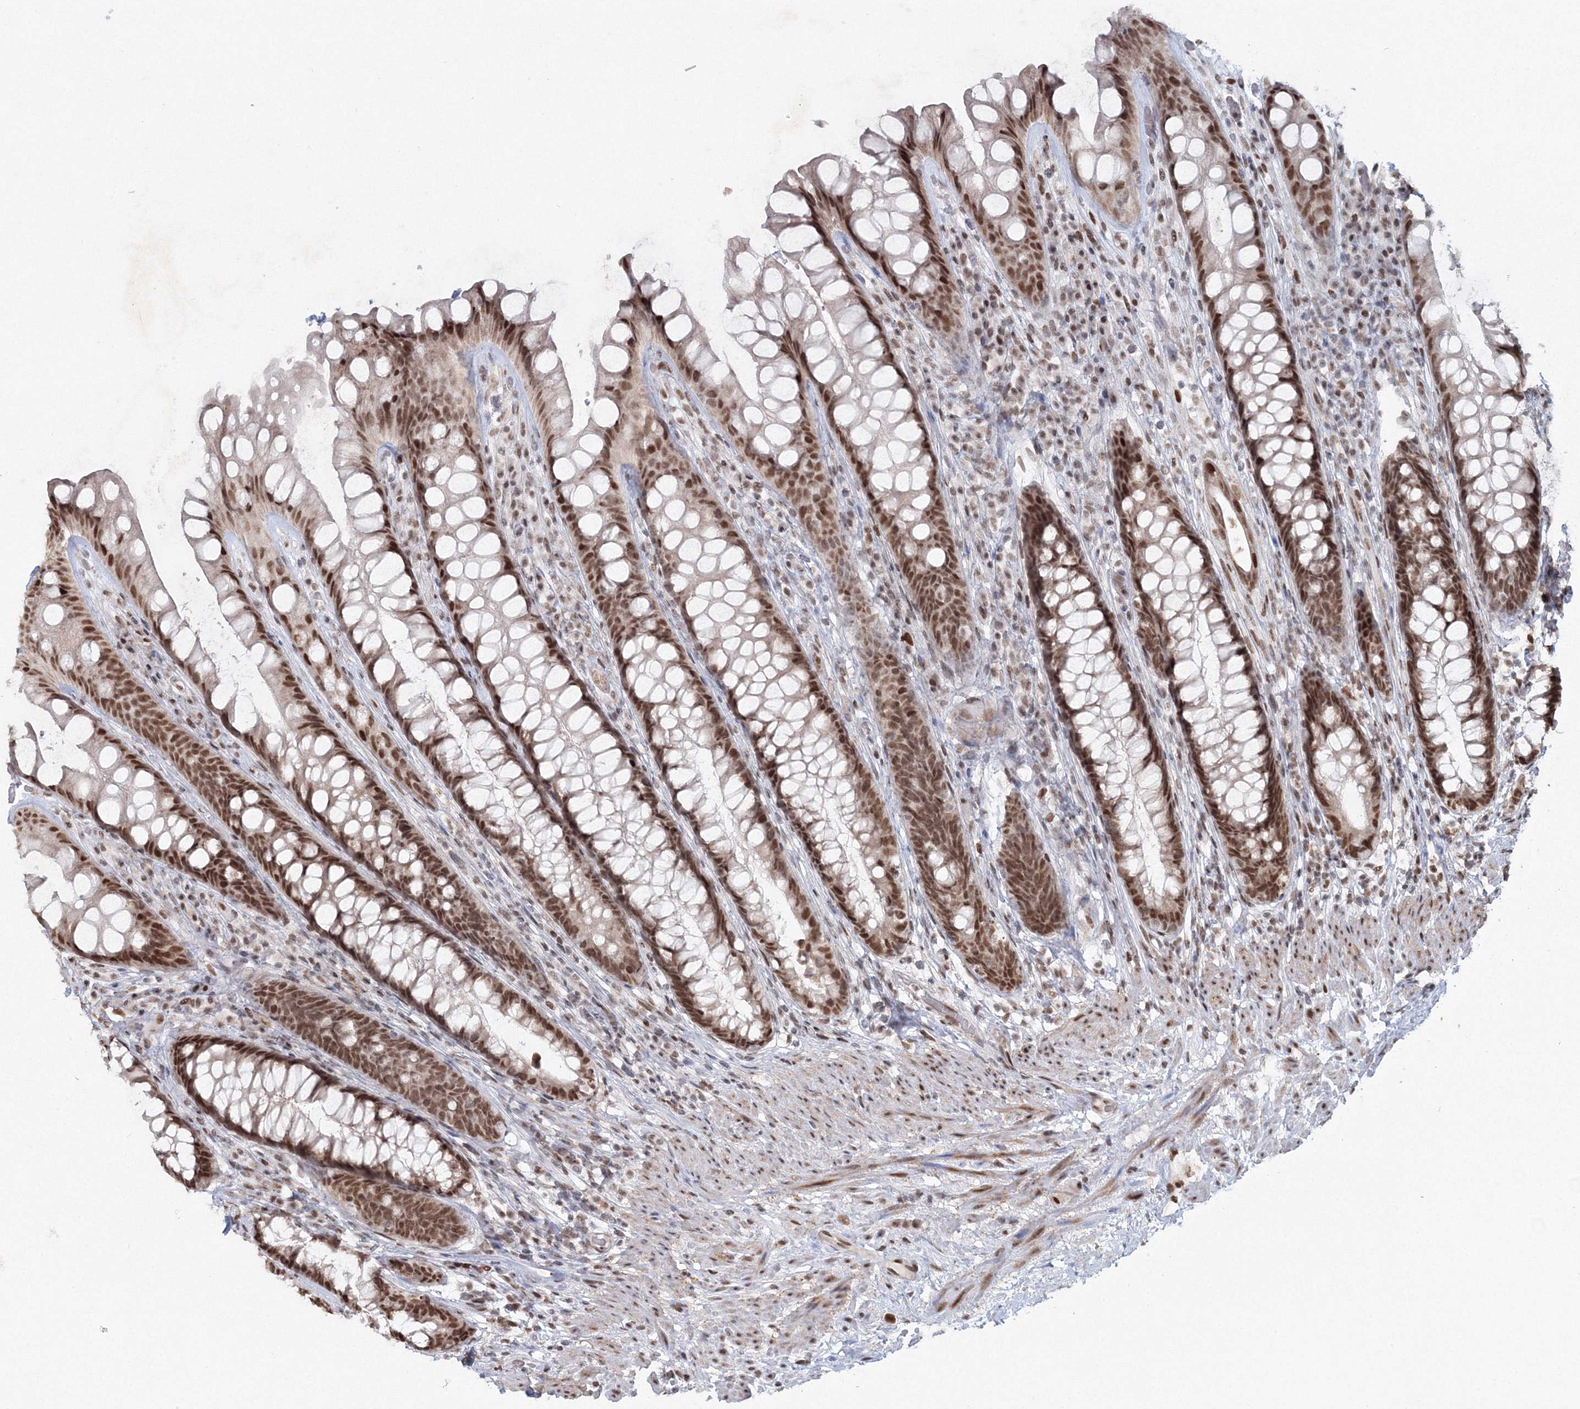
{"staining": {"intensity": "moderate", "quantity": ">75%", "location": "cytoplasmic/membranous,nuclear"}, "tissue": "rectum", "cell_type": "Glandular cells", "image_type": "normal", "snomed": [{"axis": "morphology", "description": "Normal tissue, NOS"}, {"axis": "topography", "description": "Rectum"}], "caption": "The micrograph shows staining of unremarkable rectum, revealing moderate cytoplasmic/membranous,nuclear protein positivity (brown color) within glandular cells. The staining is performed using DAB (3,3'-diaminobenzidine) brown chromogen to label protein expression. The nuclei are counter-stained blue using hematoxylin.", "gene": "C3orf33", "patient": {"sex": "male", "age": 74}}